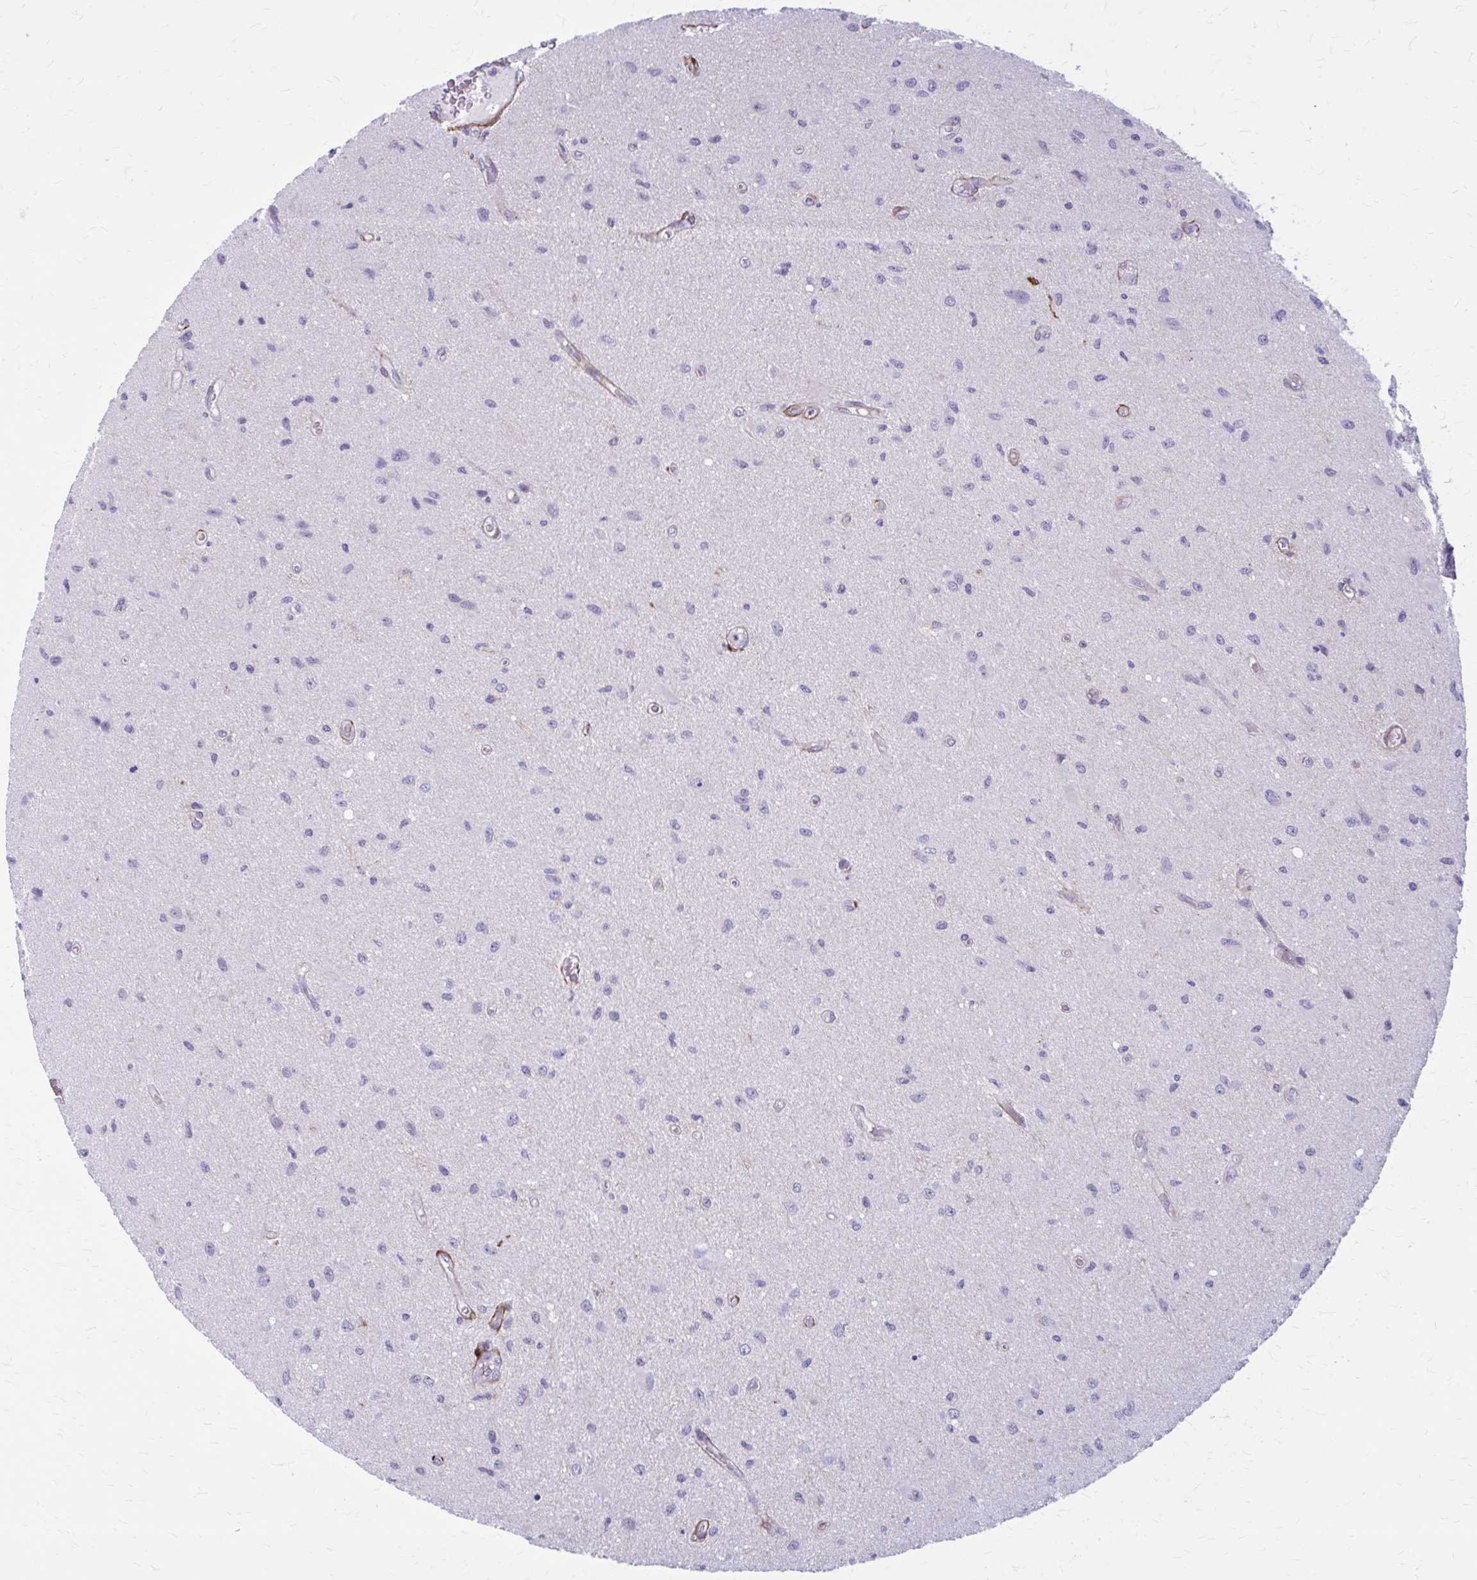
{"staining": {"intensity": "negative", "quantity": "none", "location": "none"}, "tissue": "glioma", "cell_type": "Tumor cells", "image_type": "cancer", "snomed": [{"axis": "morphology", "description": "Glioma, malignant, High grade"}, {"axis": "topography", "description": "Brain"}], "caption": "Histopathology image shows no protein staining in tumor cells of glioma tissue.", "gene": "AKAP12", "patient": {"sex": "male", "age": 67}}